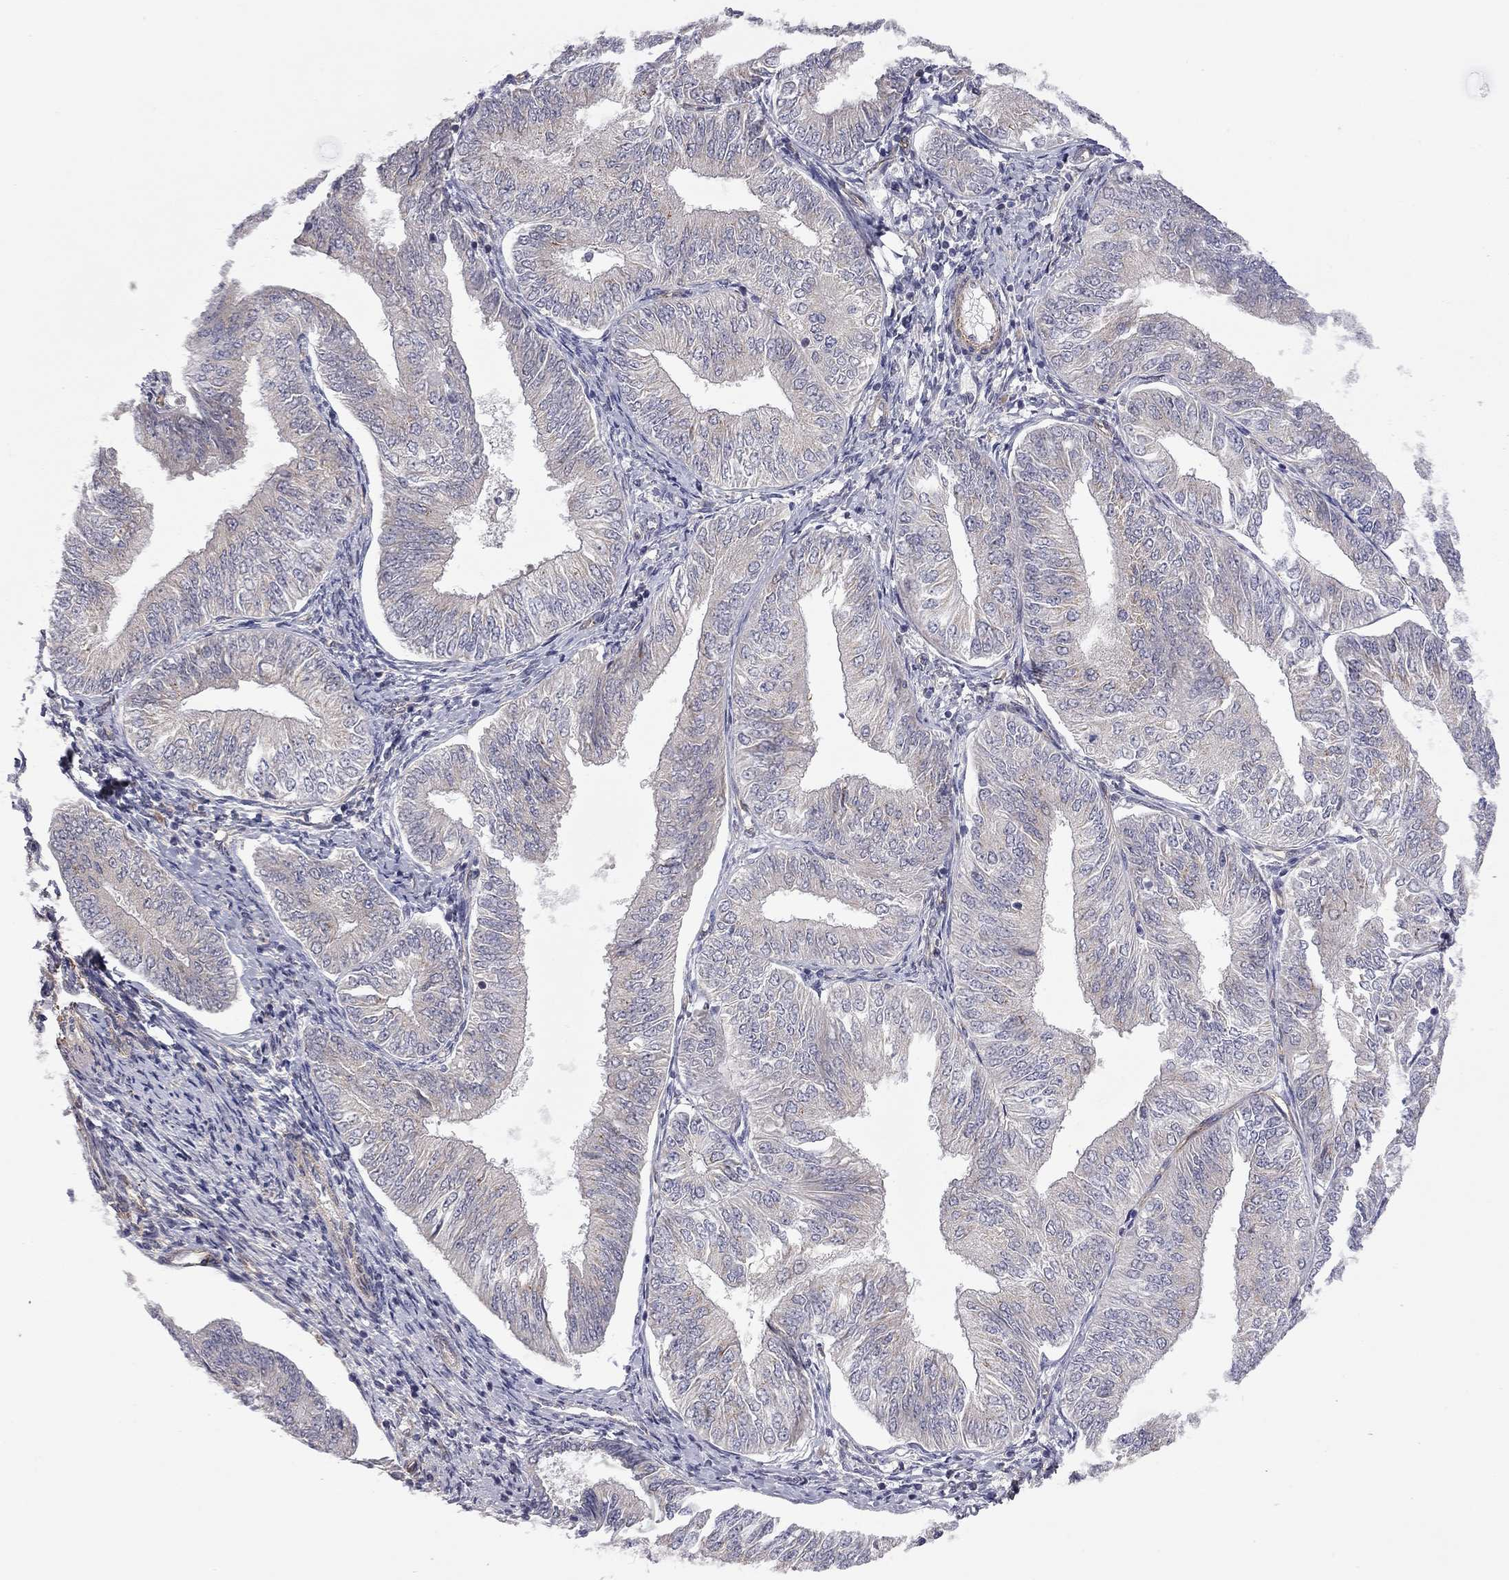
{"staining": {"intensity": "negative", "quantity": "none", "location": "none"}, "tissue": "endometrial cancer", "cell_type": "Tumor cells", "image_type": "cancer", "snomed": [{"axis": "morphology", "description": "Adenocarcinoma, NOS"}, {"axis": "topography", "description": "Endometrium"}], "caption": "IHC image of neoplastic tissue: endometrial cancer (adenocarcinoma) stained with DAB exhibits no significant protein positivity in tumor cells.", "gene": "EXOC3L2", "patient": {"sex": "female", "age": 58}}